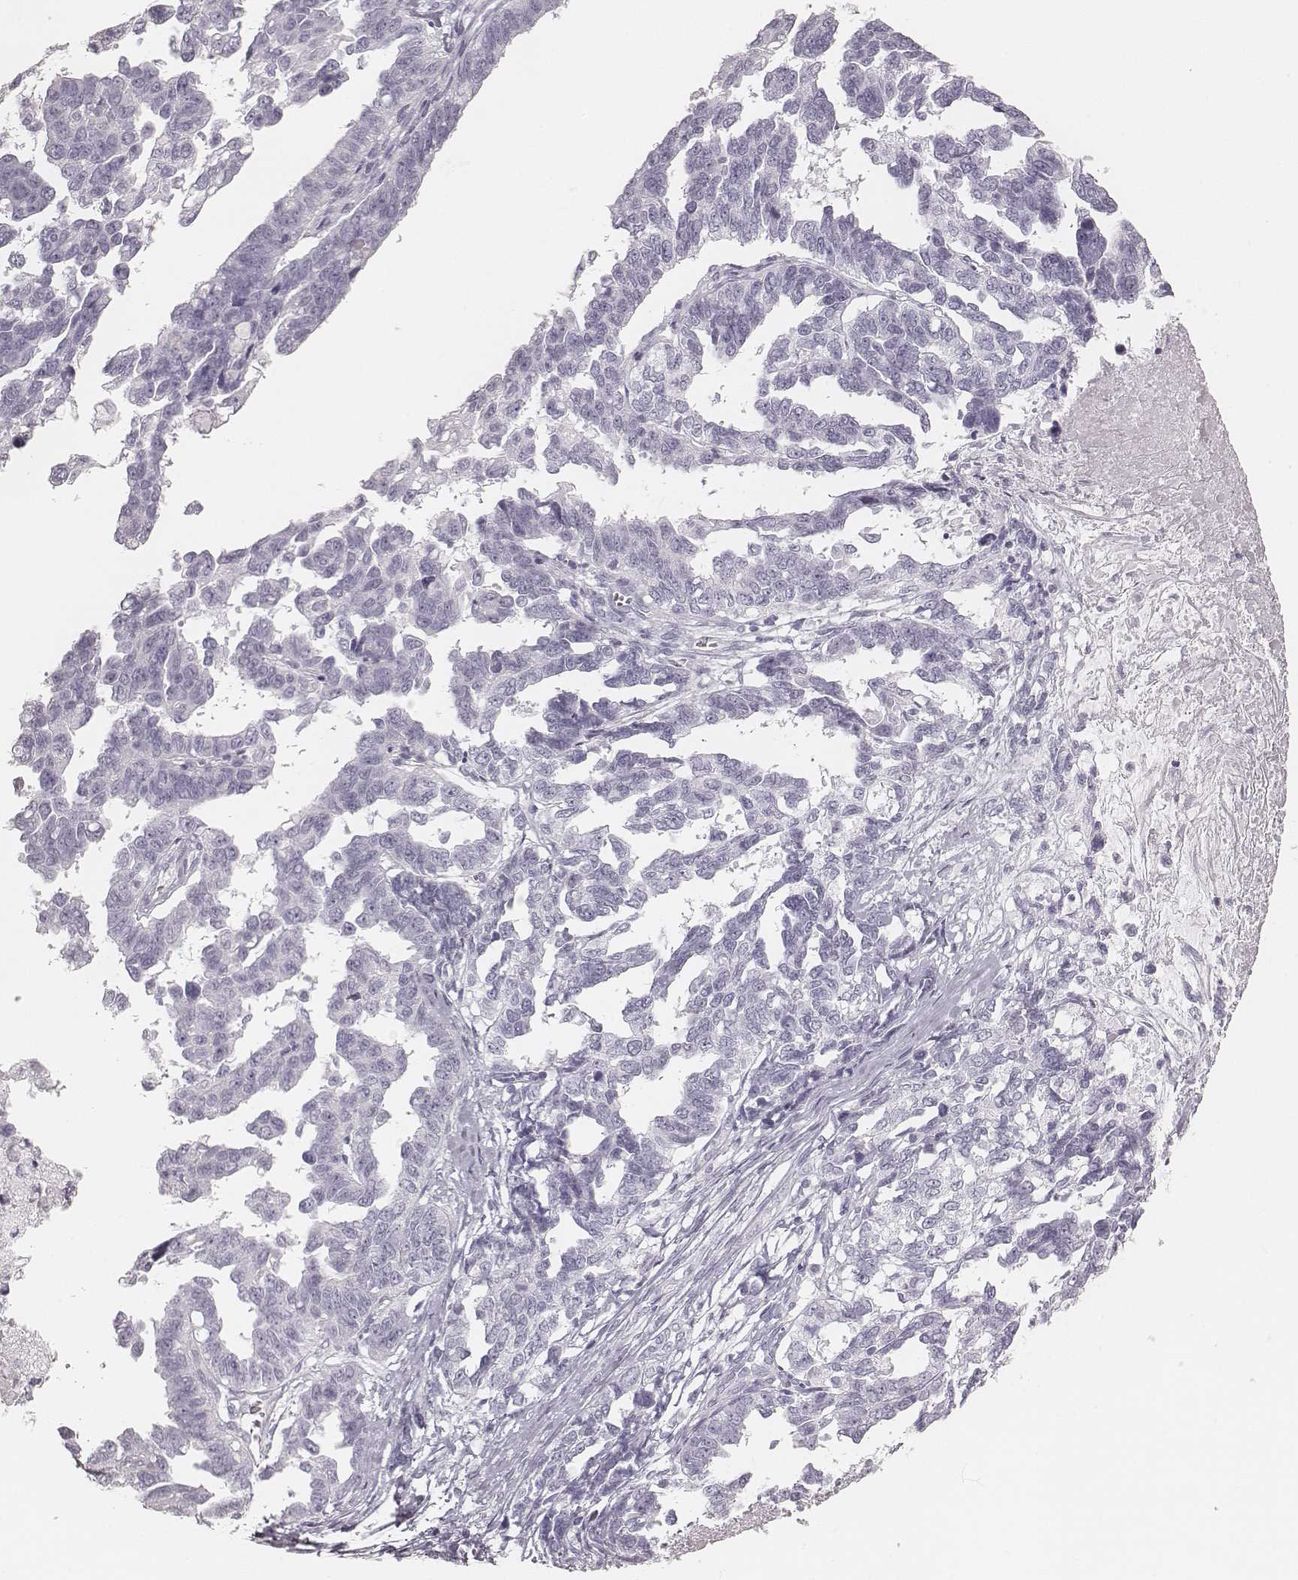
{"staining": {"intensity": "negative", "quantity": "none", "location": "none"}, "tissue": "ovarian cancer", "cell_type": "Tumor cells", "image_type": "cancer", "snomed": [{"axis": "morphology", "description": "Cystadenocarcinoma, serous, NOS"}, {"axis": "topography", "description": "Ovary"}], "caption": "Immunohistochemistry (IHC) of ovarian serous cystadenocarcinoma reveals no expression in tumor cells.", "gene": "KRT72", "patient": {"sex": "female", "age": 69}}